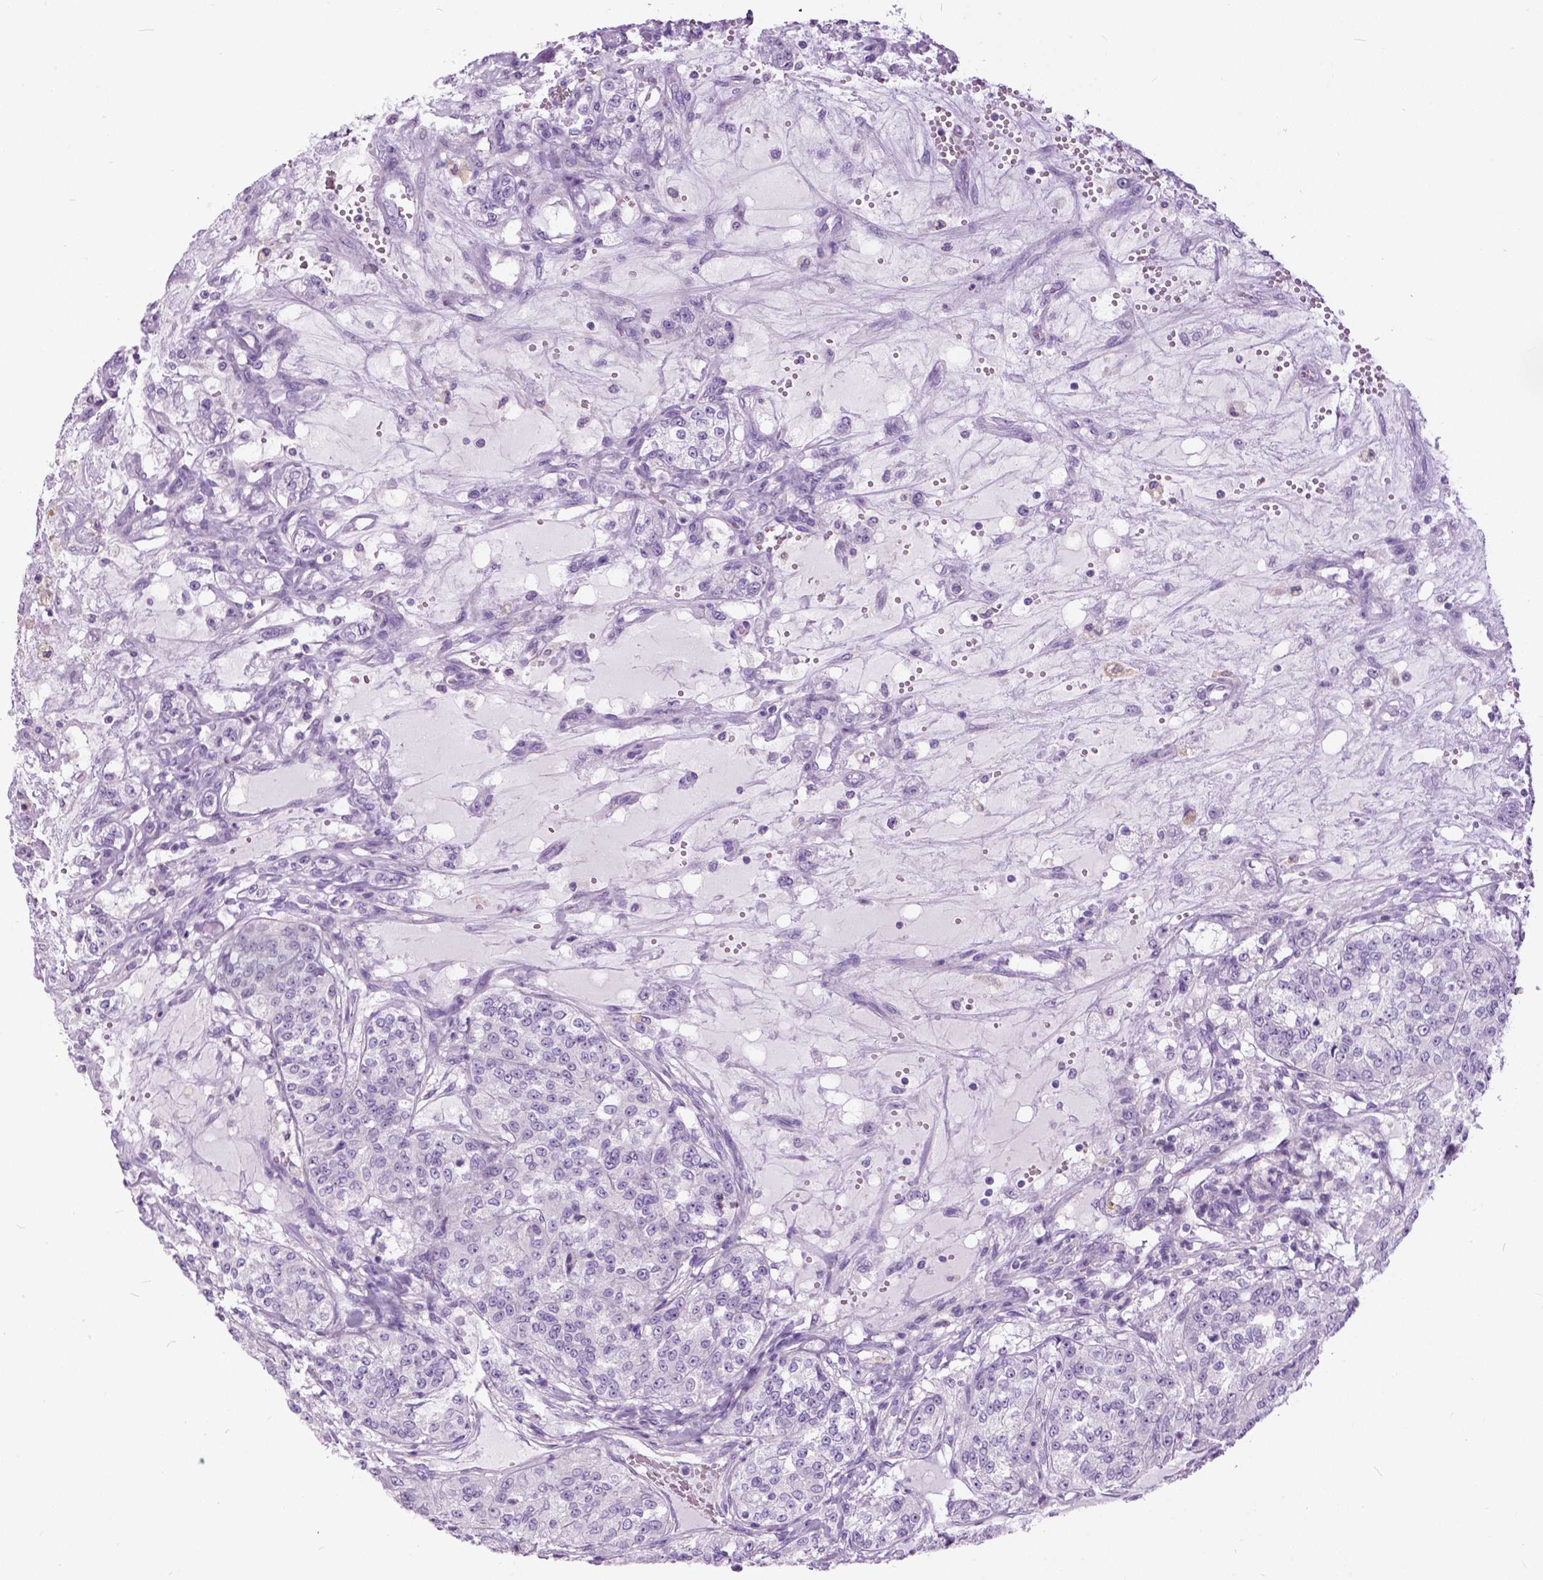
{"staining": {"intensity": "negative", "quantity": "none", "location": "none"}, "tissue": "renal cancer", "cell_type": "Tumor cells", "image_type": "cancer", "snomed": [{"axis": "morphology", "description": "Adenocarcinoma, NOS"}, {"axis": "topography", "description": "Kidney"}], "caption": "This is a micrograph of immunohistochemistry staining of renal cancer (adenocarcinoma), which shows no positivity in tumor cells. The staining was performed using DAB (3,3'-diaminobenzidine) to visualize the protein expression in brown, while the nuclei were stained in blue with hematoxylin (Magnification: 20x).", "gene": "TP53TG5", "patient": {"sex": "female", "age": 63}}